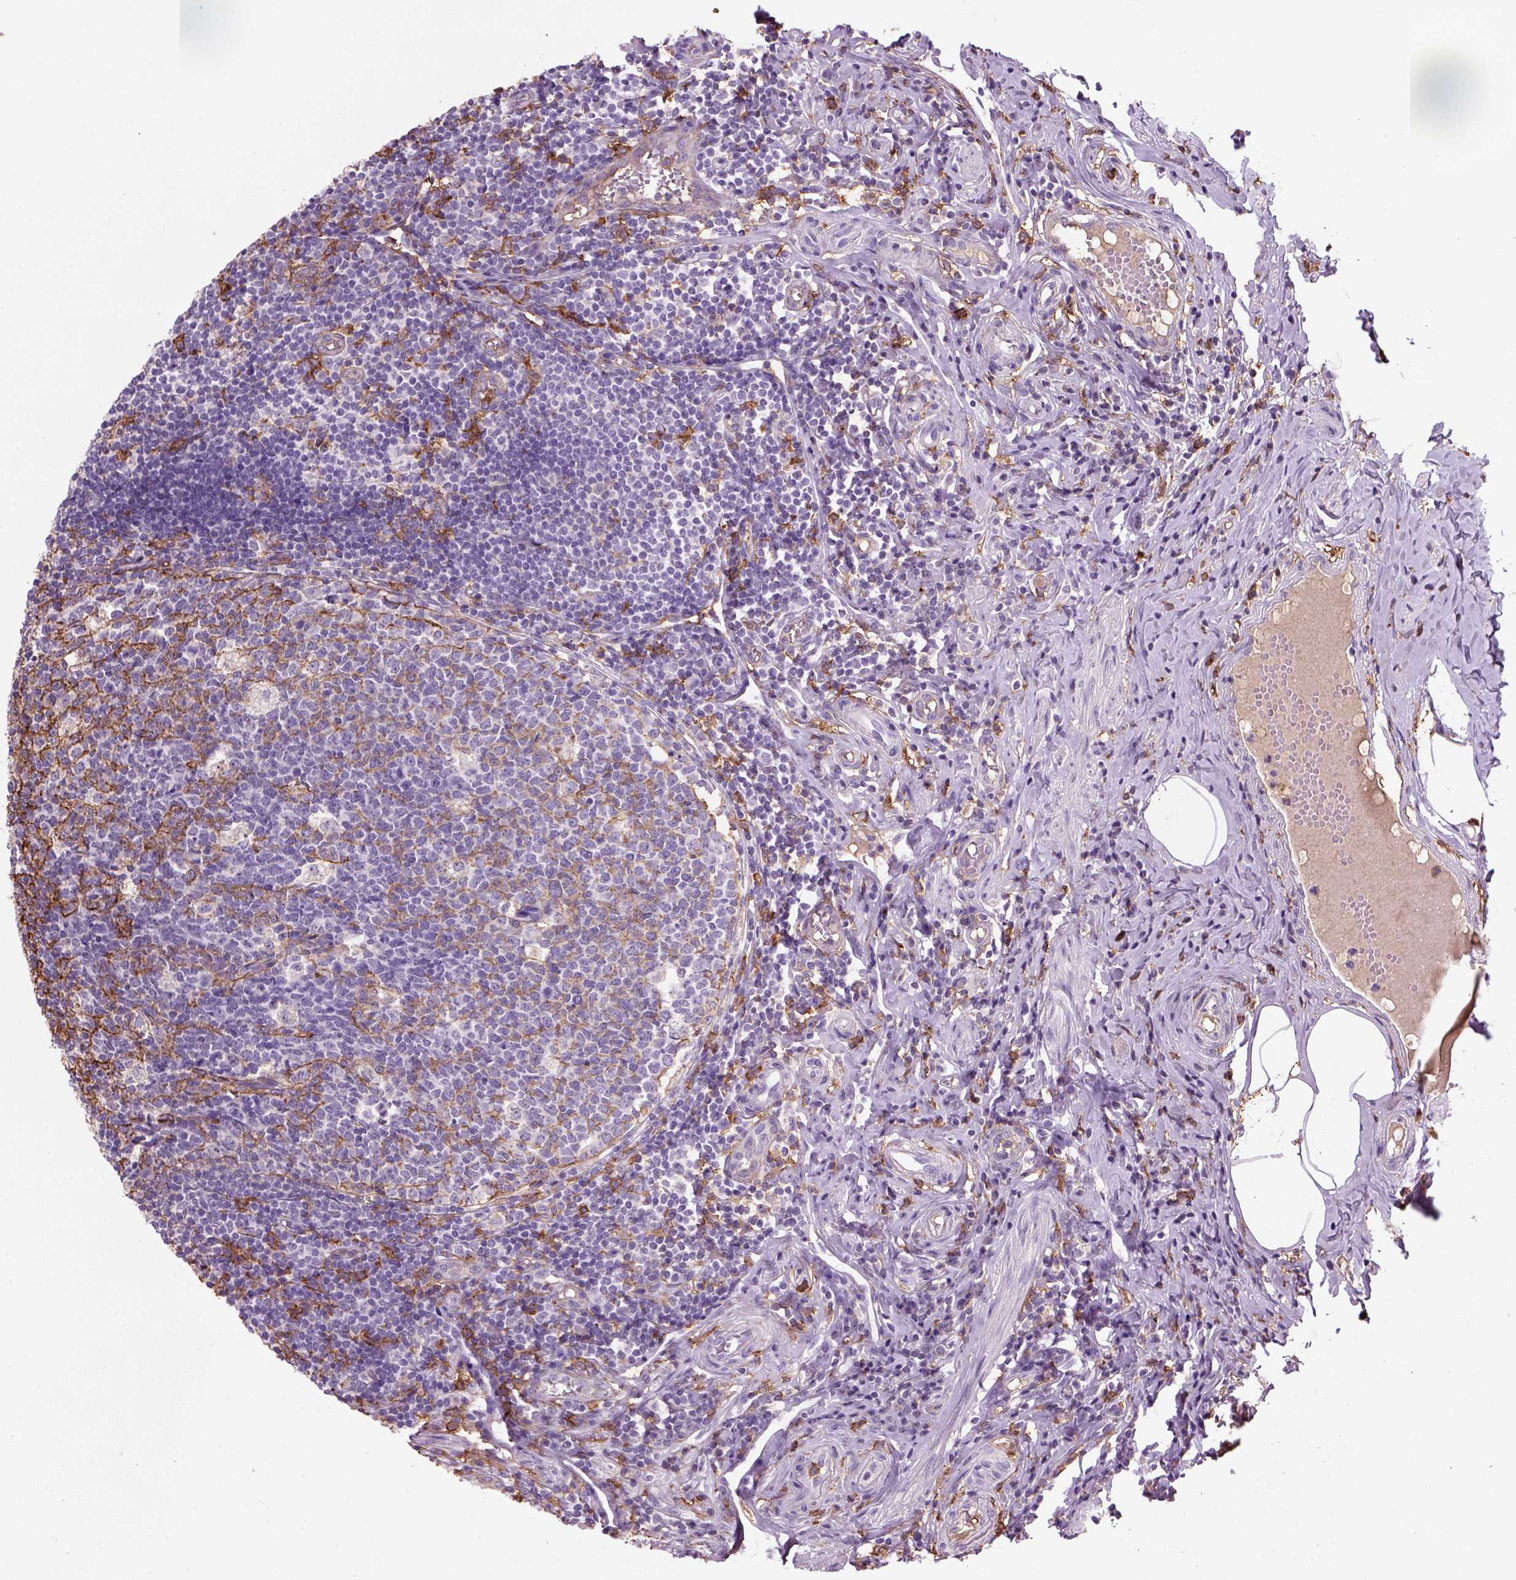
{"staining": {"intensity": "negative", "quantity": "none", "location": "none"}, "tissue": "appendix", "cell_type": "Glandular cells", "image_type": "normal", "snomed": [{"axis": "morphology", "description": "Normal tissue, NOS"}, {"axis": "topography", "description": "Appendix"}], "caption": "DAB (3,3'-diaminobenzidine) immunohistochemical staining of unremarkable human appendix displays no significant staining in glandular cells.", "gene": "CD14", "patient": {"sex": "male", "age": 18}}